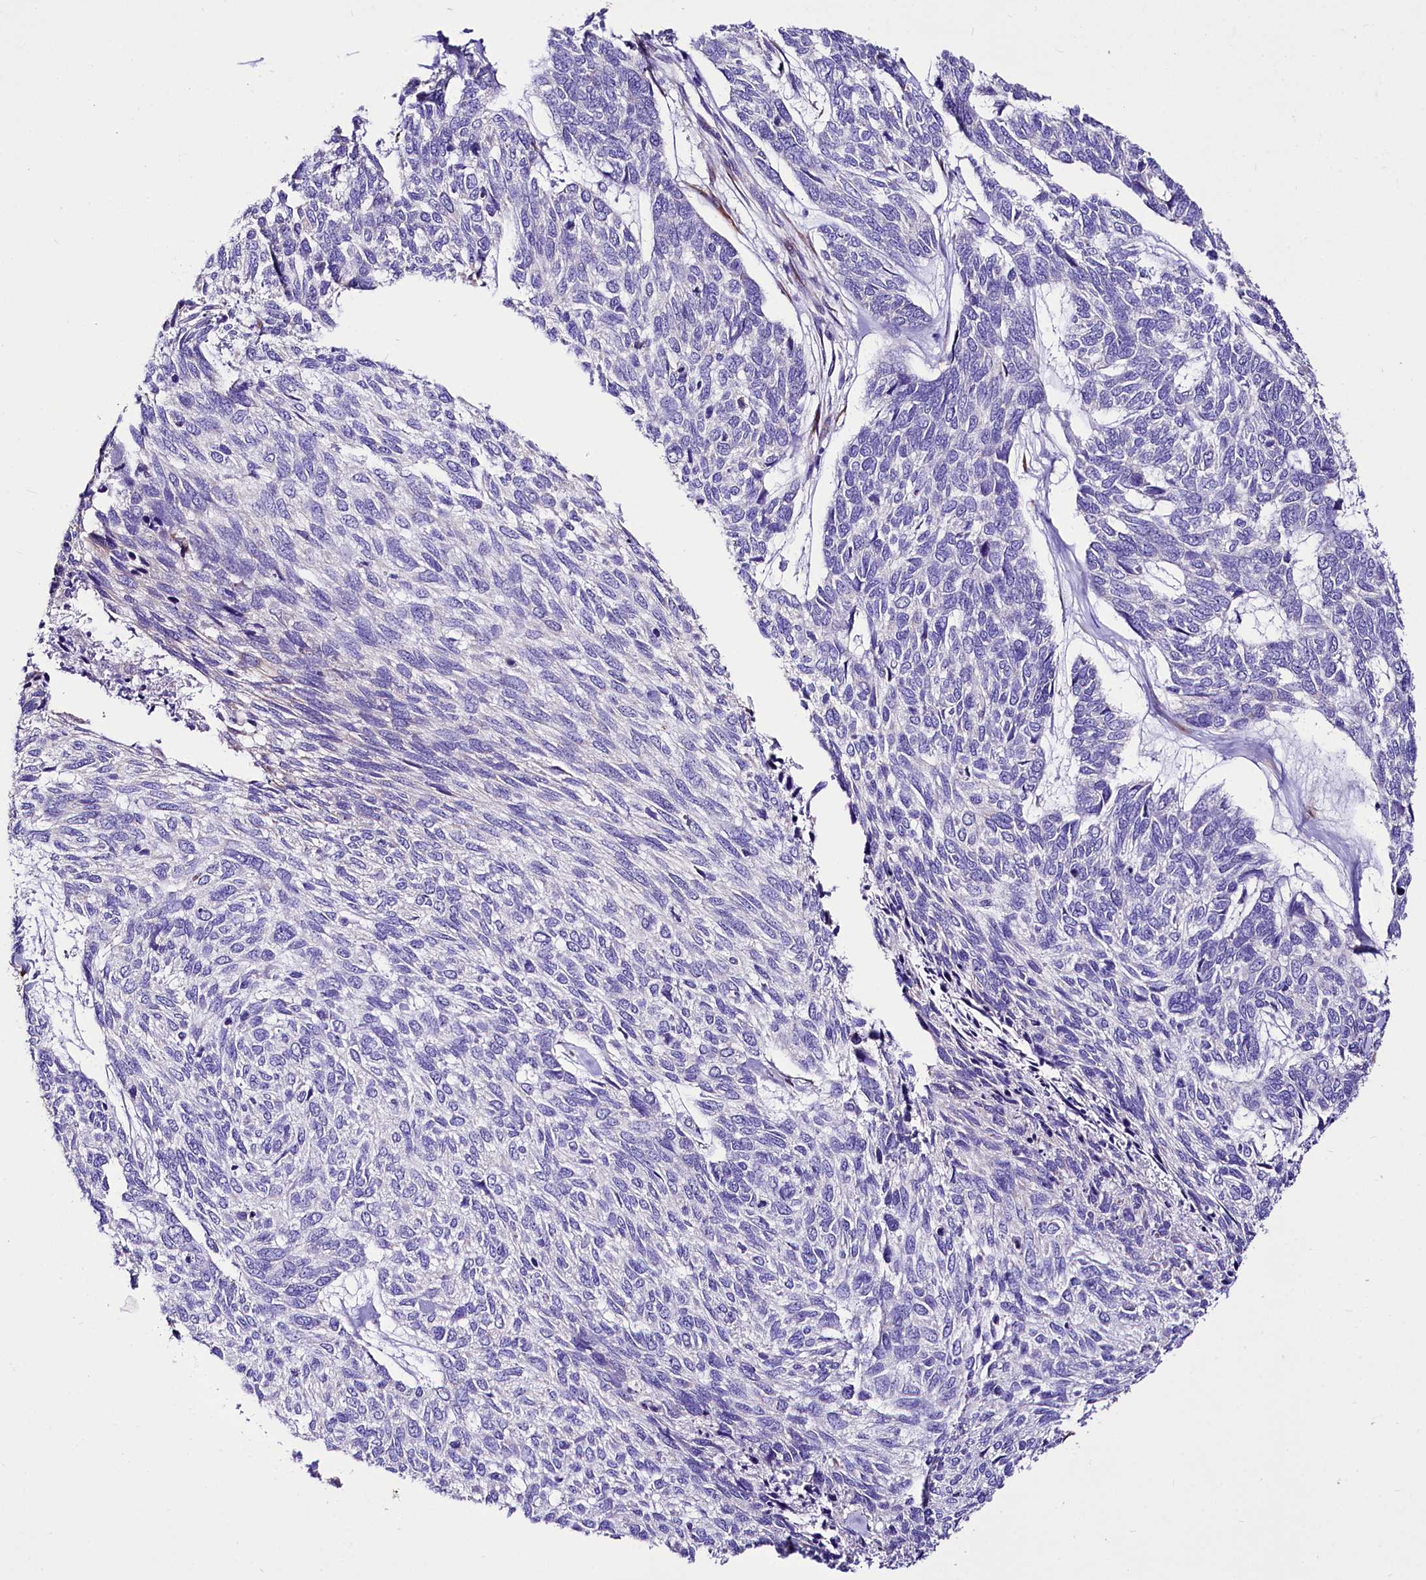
{"staining": {"intensity": "negative", "quantity": "none", "location": "none"}, "tissue": "skin cancer", "cell_type": "Tumor cells", "image_type": "cancer", "snomed": [{"axis": "morphology", "description": "Basal cell carcinoma"}, {"axis": "topography", "description": "Skin"}], "caption": "A high-resolution image shows immunohistochemistry staining of skin basal cell carcinoma, which exhibits no significant staining in tumor cells.", "gene": "A2ML1", "patient": {"sex": "female", "age": 65}}